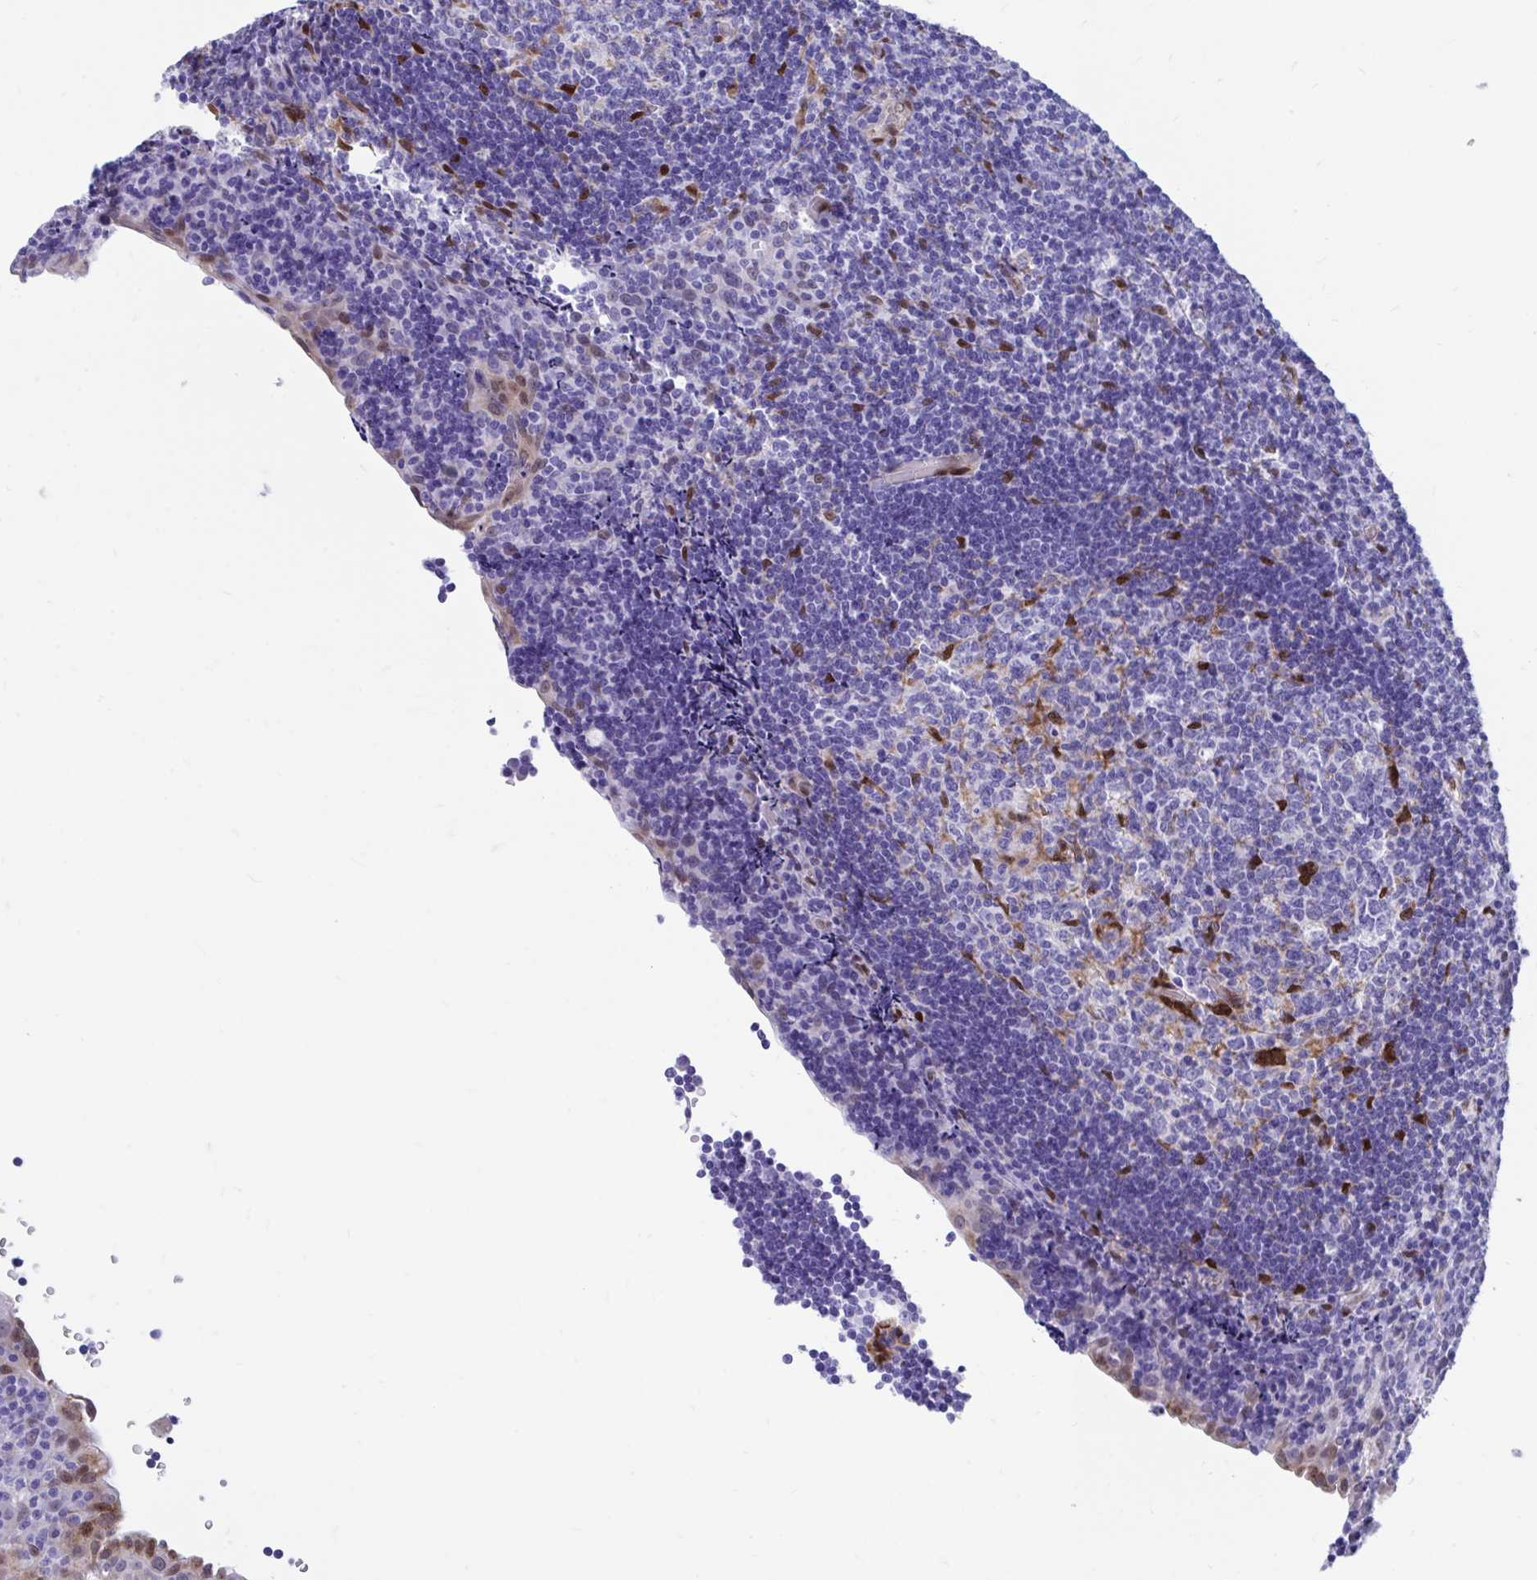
{"staining": {"intensity": "strong", "quantity": "<25%", "location": "nuclear"}, "tissue": "tonsil", "cell_type": "Germinal center cells", "image_type": "normal", "snomed": [{"axis": "morphology", "description": "Normal tissue, NOS"}, {"axis": "topography", "description": "Tonsil"}], "caption": "Immunohistochemistry (IHC) micrograph of unremarkable human tonsil stained for a protein (brown), which displays medium levels of strong nuclear expression in approximately <25% of germinal center cells.", "gene": "RBPMS", "patient": {"sex": "male", "age": 17}}